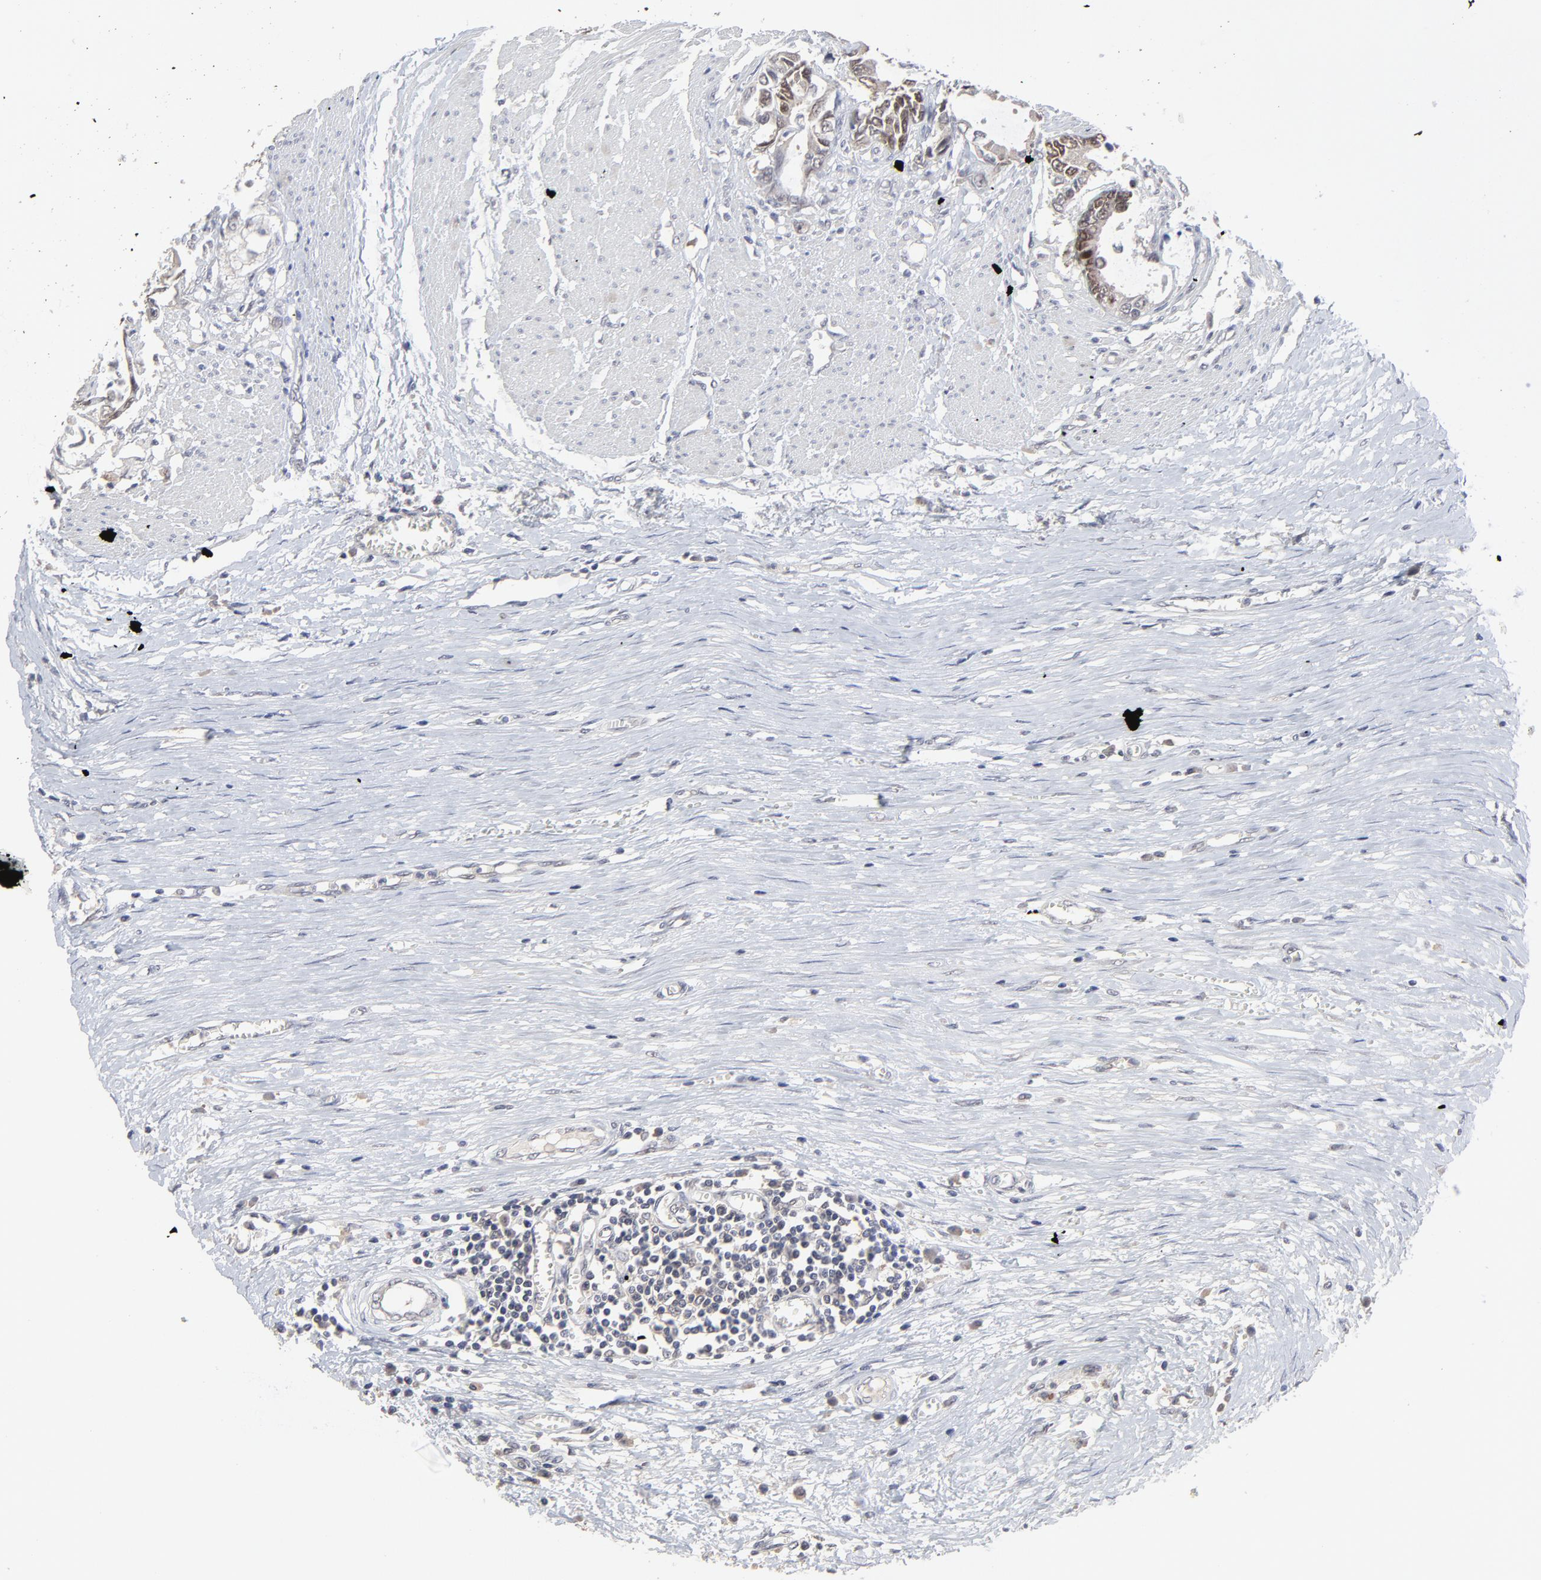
{"staining": {"intensity": "moderate", "quantity": ">75%", "location": "nuclear"}, "tissue": "colorectal cancer", "cell_type": "Tumor cells", "image_type": "cancer", "snomed": [{"axis": "morphology", "description": "Adenocarcinoma, NOS"}, {"axis": "topography", "description": "Rectum"}], "caption": "About >75% of tumor cells in human colorectal adenocarcinoma display moderate nuclear protein expression as visualized by brown immunohistochemical staining.", "gene": "FAM199X", "patient": {"sex": "female", "age": 98}}